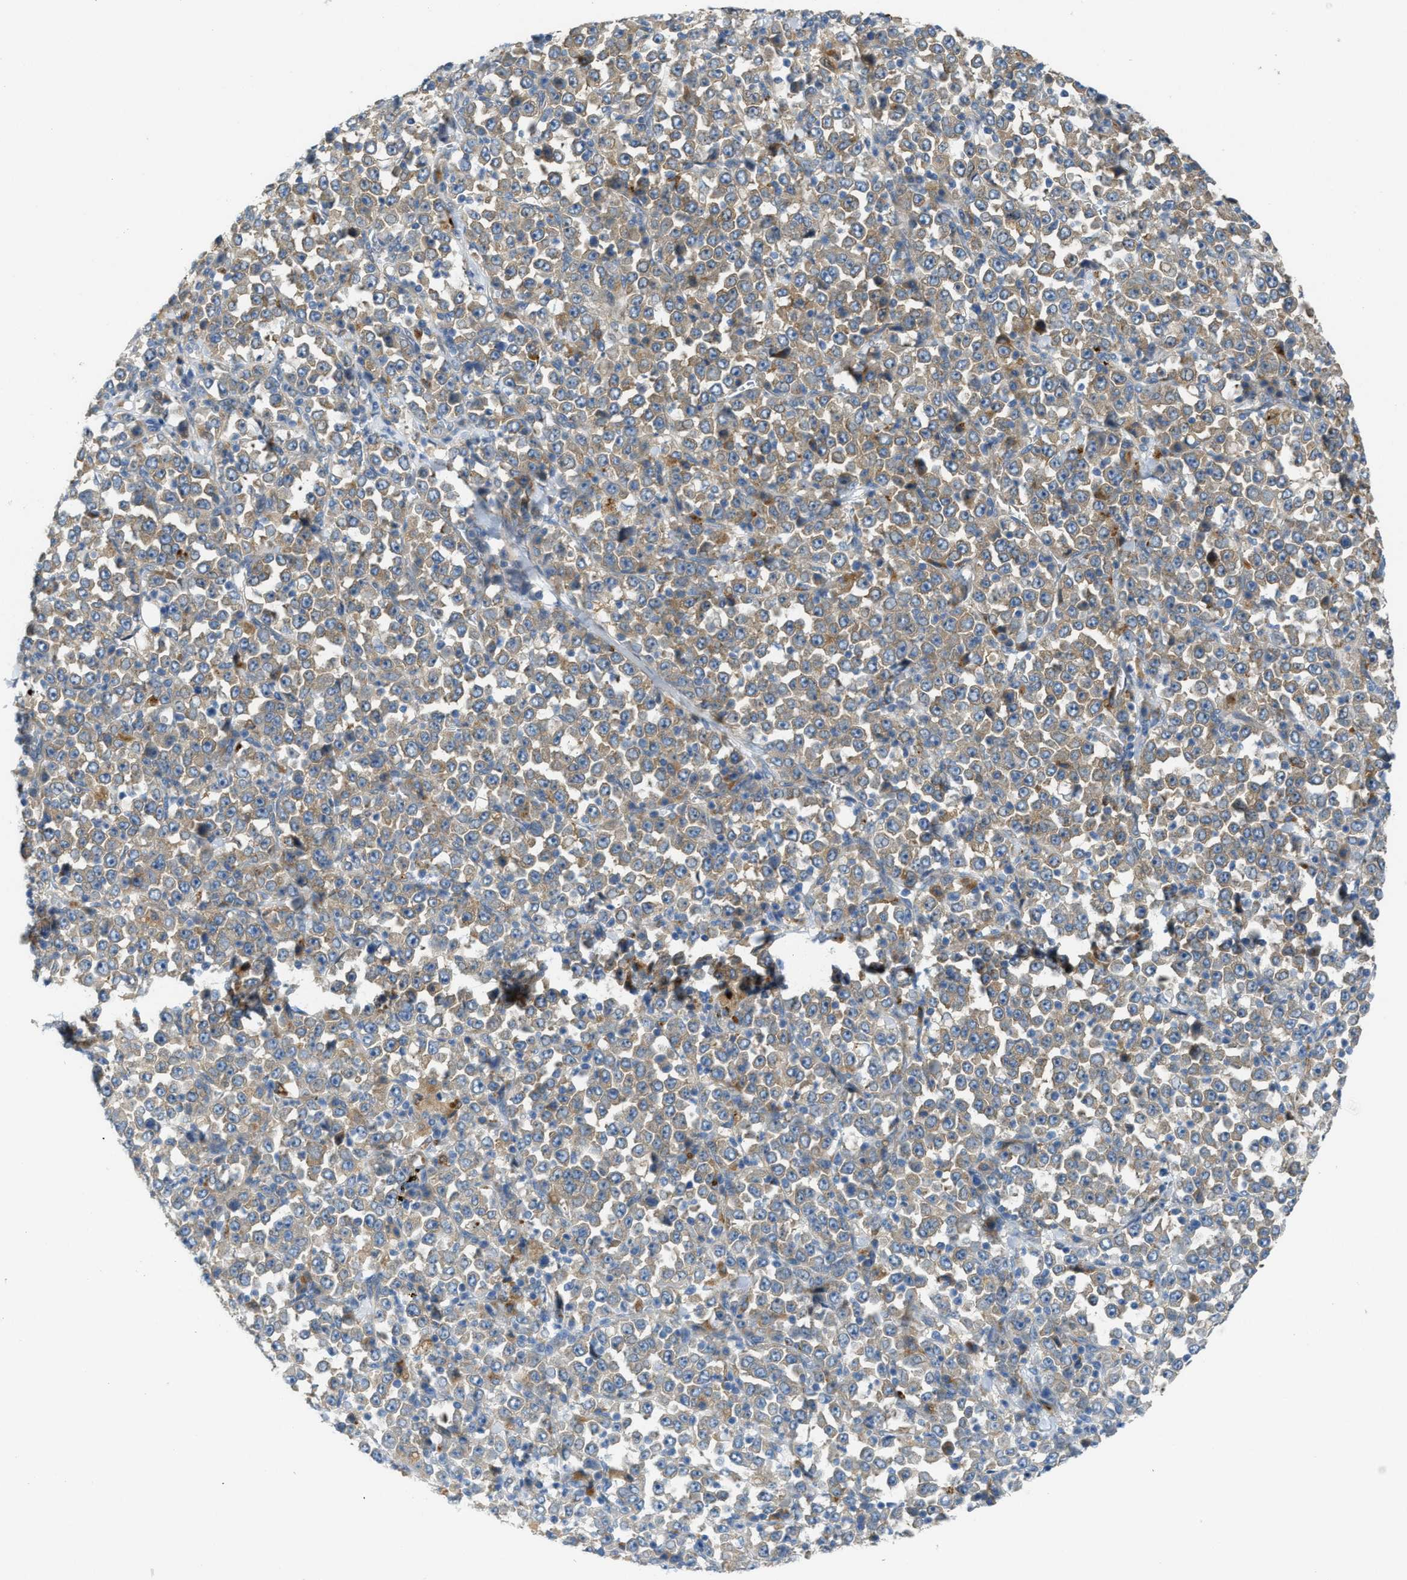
{"staining": {"intensity": "weak", "quantity": "25%-75%", "location": "cytoplasmic/membranous"}, "tissue": "stomach cancer", "cell_type": "Tumor cells", "image_type": "cancer", "snomed": [{"axis": "morphology", "description": "Normal tissue, NOS"}, {"axis": "morphology", "description": "Adenocarcinoma, NOS"}, {"axis": "topography", "description": "Stomach, upper"}, {"axis": "topography", "description": "Stomach"}], "caption": "A brown stain shows weak cytoplasmic/membranous positivity of a protein in adenocarcinoma (stomach) tumor cells. (IHC, brightfield microscopy, high magnification).", "gene": "KLHDC10", "patient": {"sex": "male", "age": 59}}